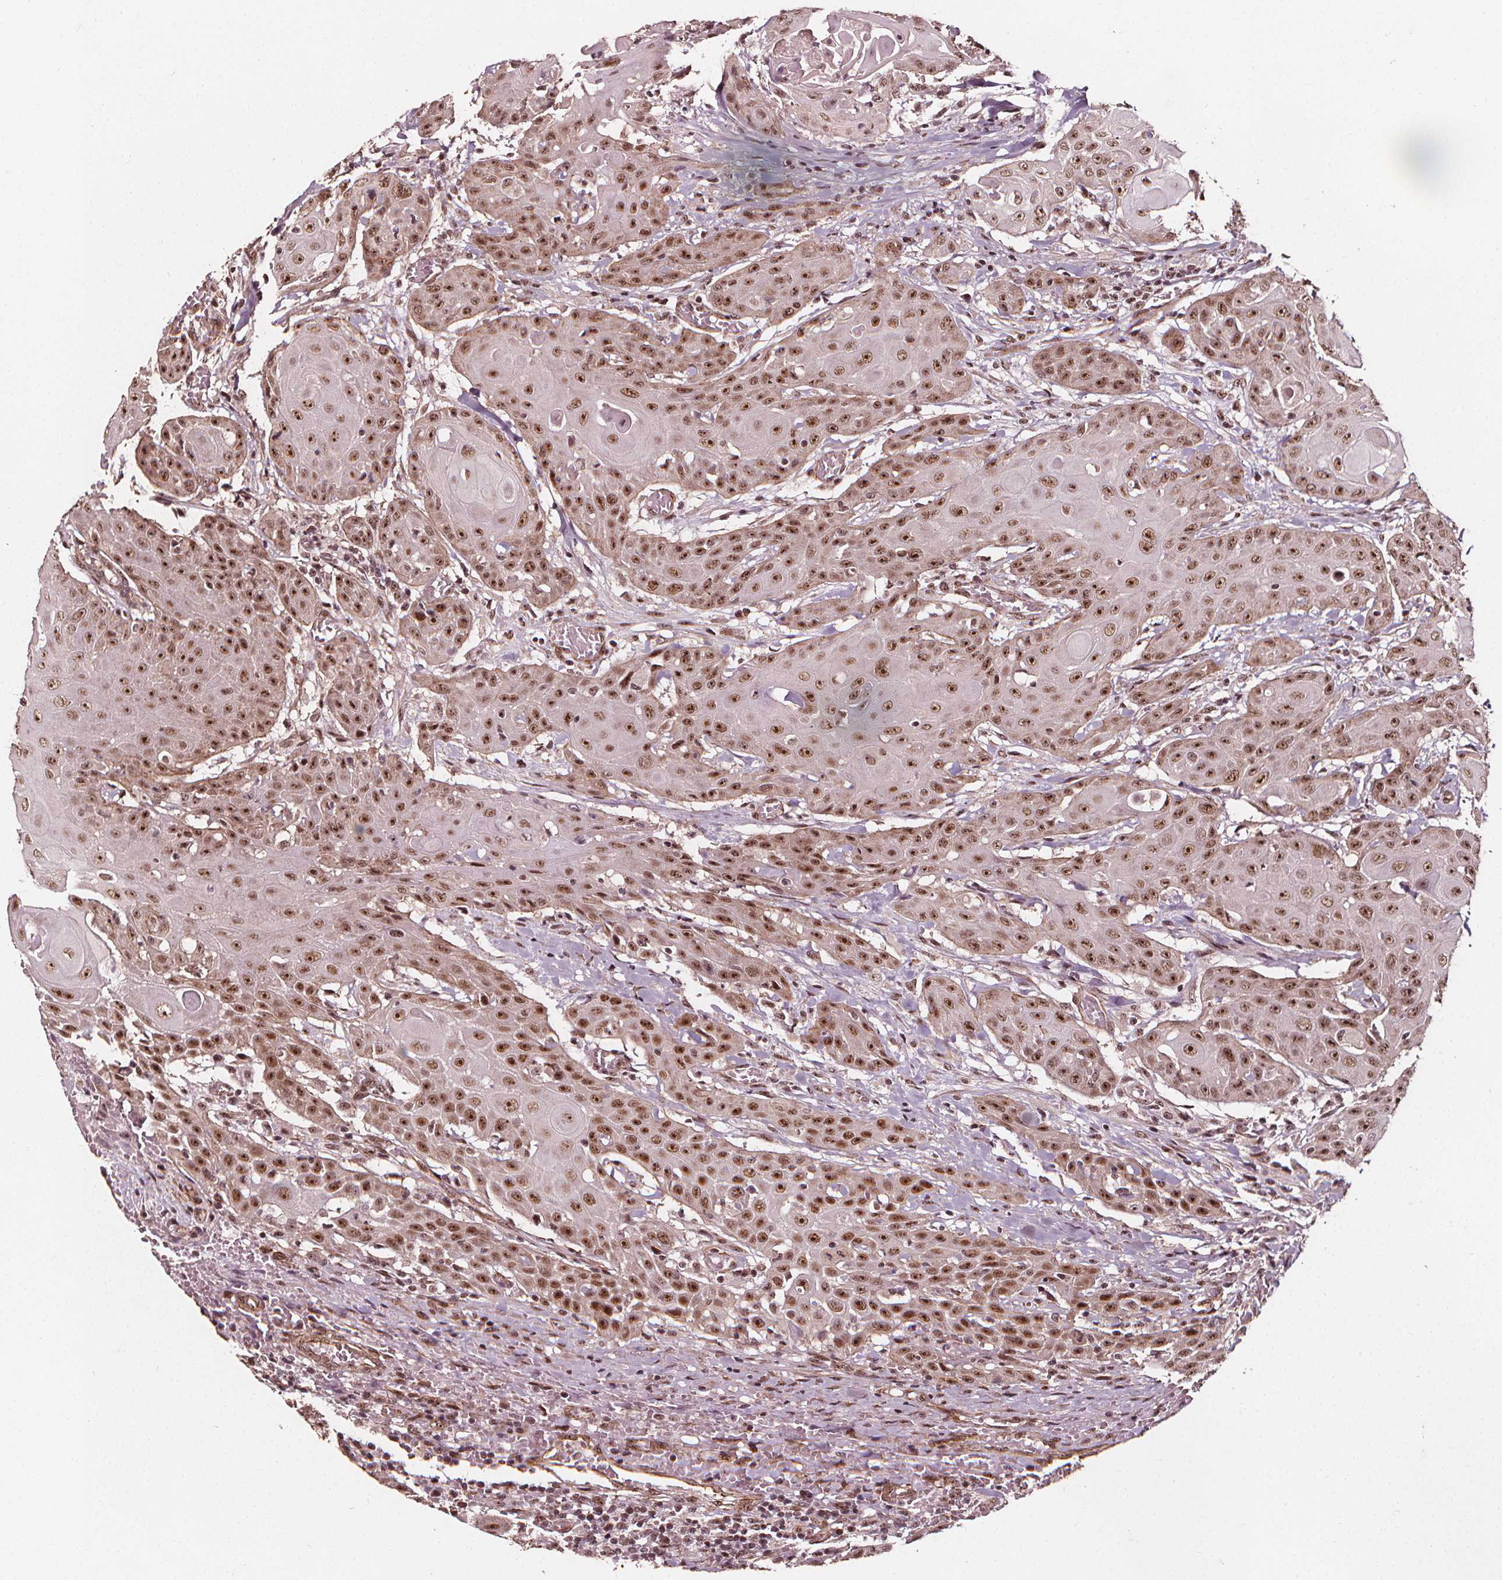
{"staining": {"intensity": "moderate", "quantity": ">75%", "location": "nuclear"}, "tissue": "head and neck cancer", "cell_type": "Tumor cells", "image_type": "cancer", "snomed": [{"axis": "morphology", "description": "Normal tissue, NOS"}, {"axis": "morphology", "description": "Squamous cell carcinoma, NOS"}, {"axis": "topography", "description": "Oral tissue"}, {"axis": "topography", "description": "Head-Neck"}], "caption": "Approximately >75% of tumor cells in human head and neck squamous cell carcinoma reveal moderate nuclear protein expression as visualized by brown immunohistochemical staining.", "gene": "EXOSC9", "patient": {"sex": "female", "age": 55}}